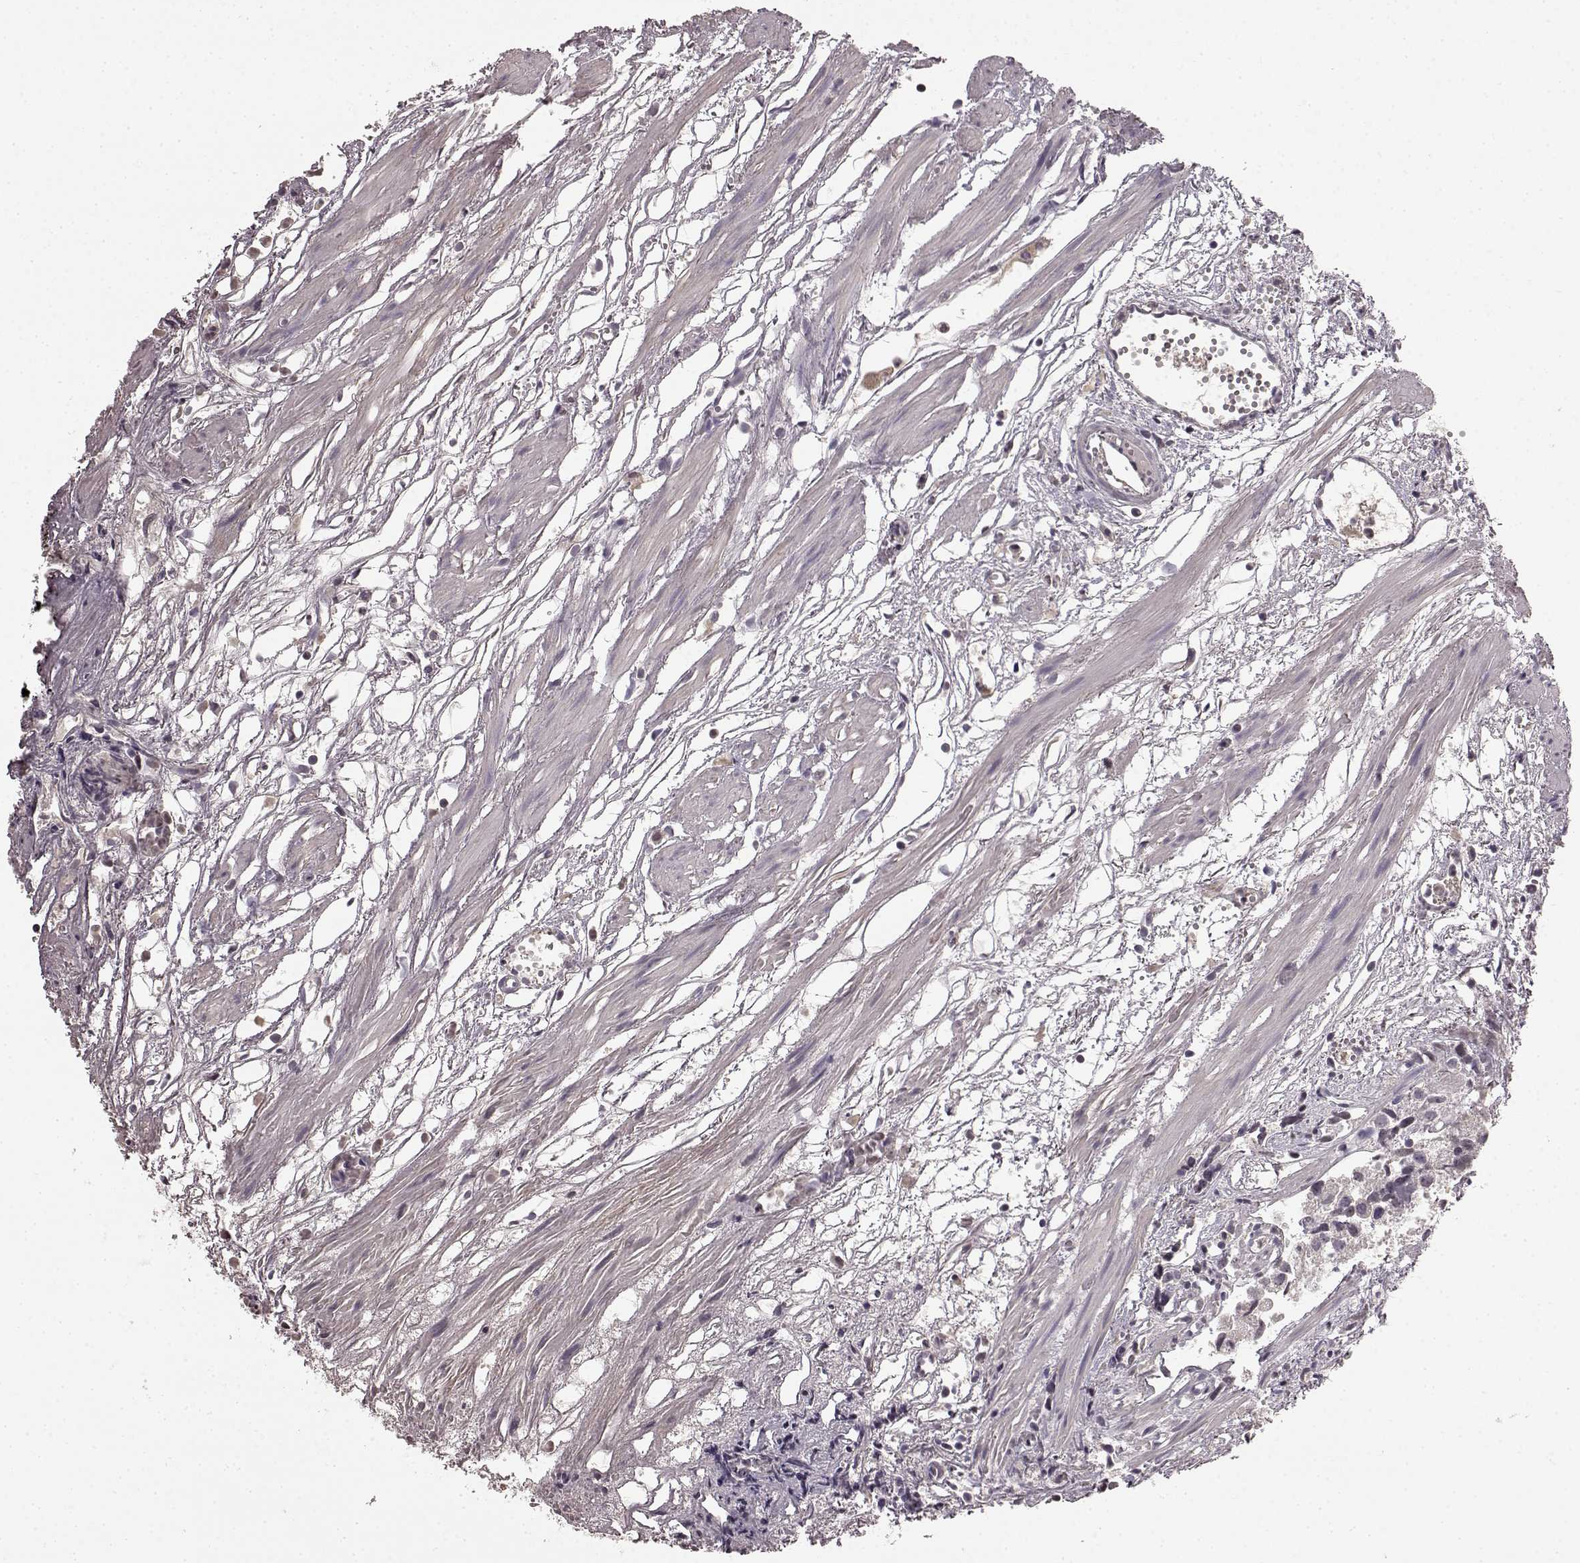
{"staining": {"intensity": "negative", "quantity": "none", "location": "none"}, "tissue": "prostate cancer", "cell_type": "Tumor cells", "image_type": "cancer", "snomed": [{"axis": "morphology", "description": "Adenocarcinoma, High grade"}, {"axis": "topography", "description": "Prostate"}], "caption": "An image of human prostate high-grade adenocarcinoma is negative for staining in tumor cells.", "gene": "KRT85", "patient": {"sex": "male", "age": 68}}